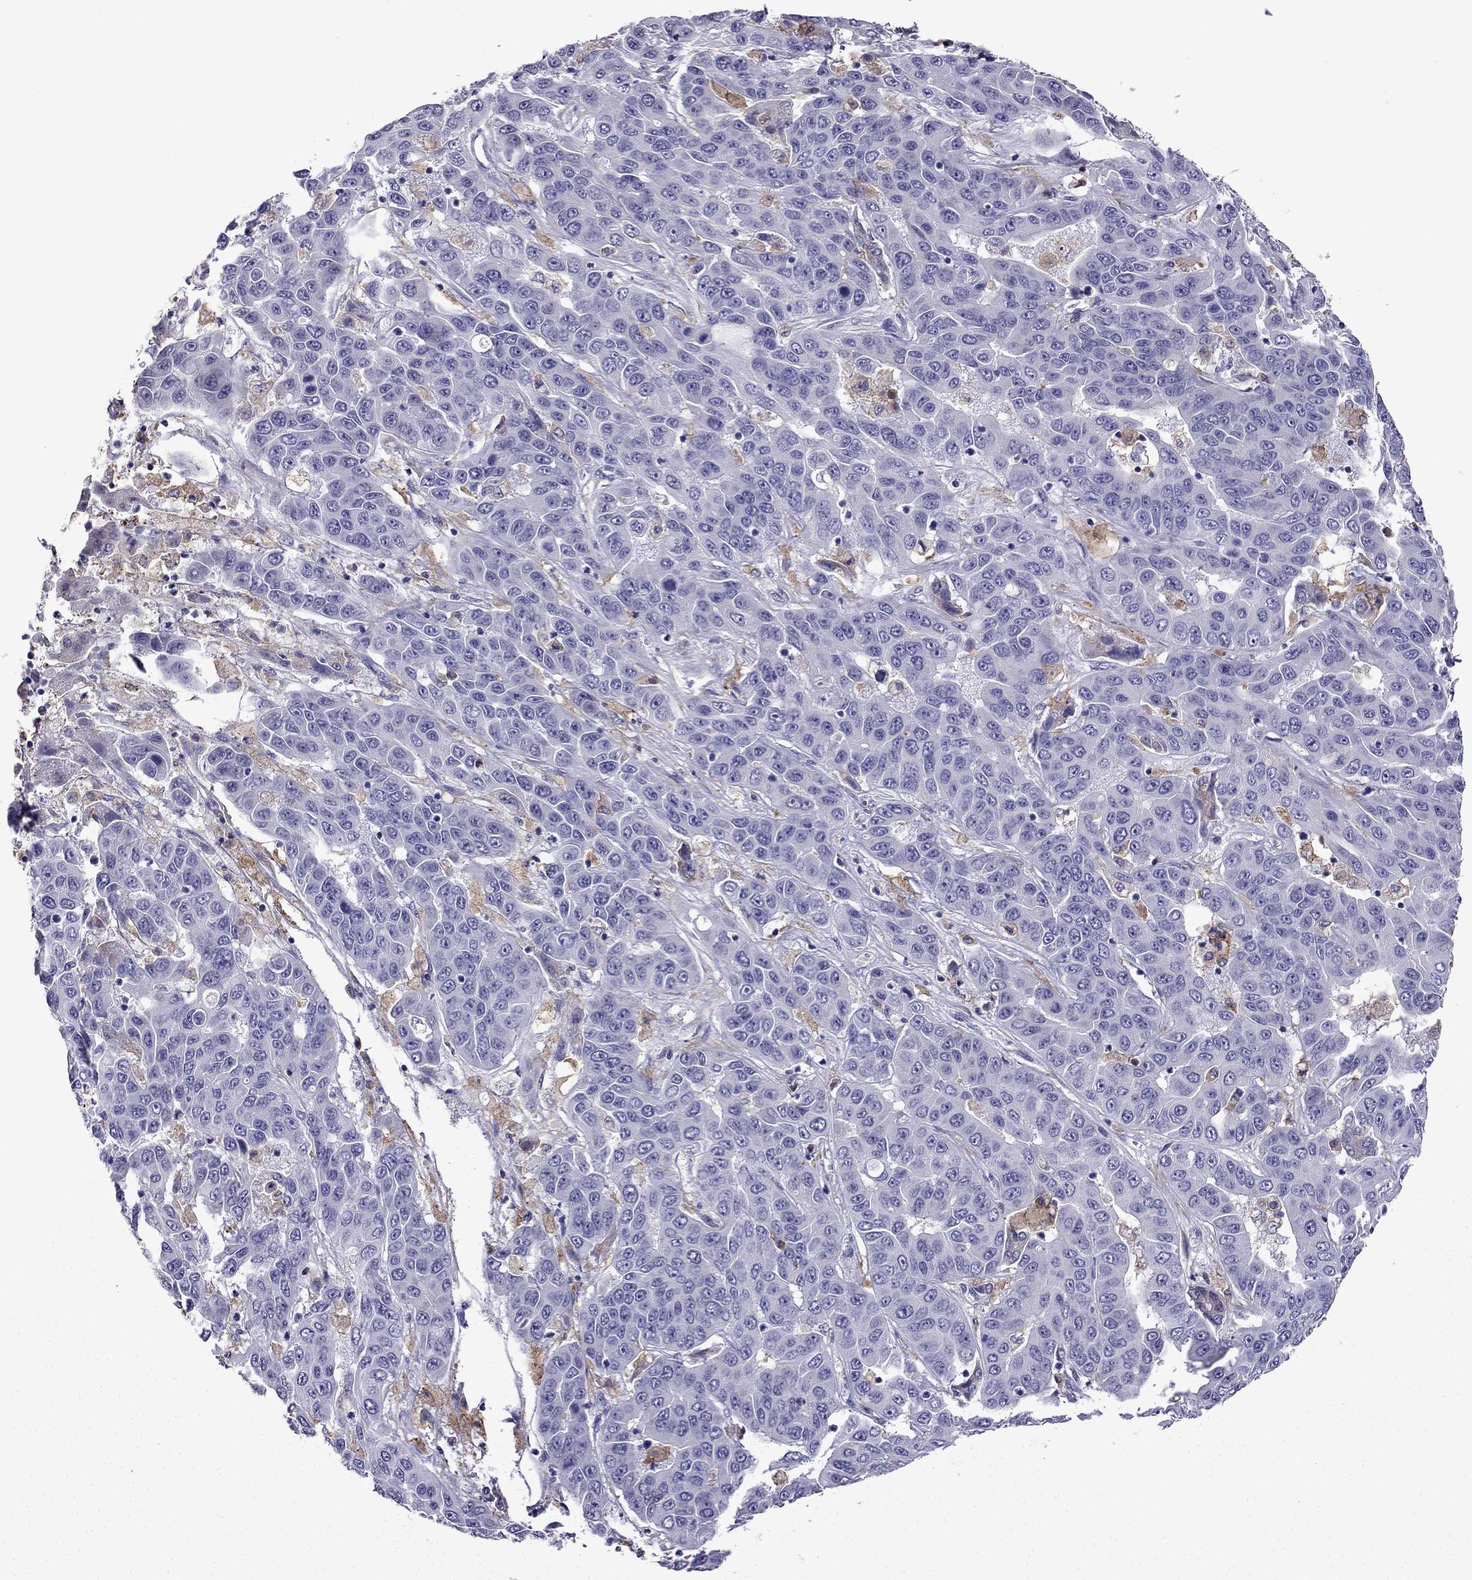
{"staining": {"intensity": "negative", "quantity": "none", "location": "none"}, "tissue": "liver cancer", "cell_type": "Tumor cells", "image_type": "cancer", "snomed": [{"axis": "morphology", "description": "Cholangiocarcinoma"}, {"axis": "topography", "description": "Liver"}], "caption": "A micrograph of cholangiocarcinoma (liver) stained for a protein shows no brown staining in tumor cells. (IHC, brightfield microscopy, high magnification).", "gene": "TSSK4", "patient": {"sex": "female", "age": 52}}